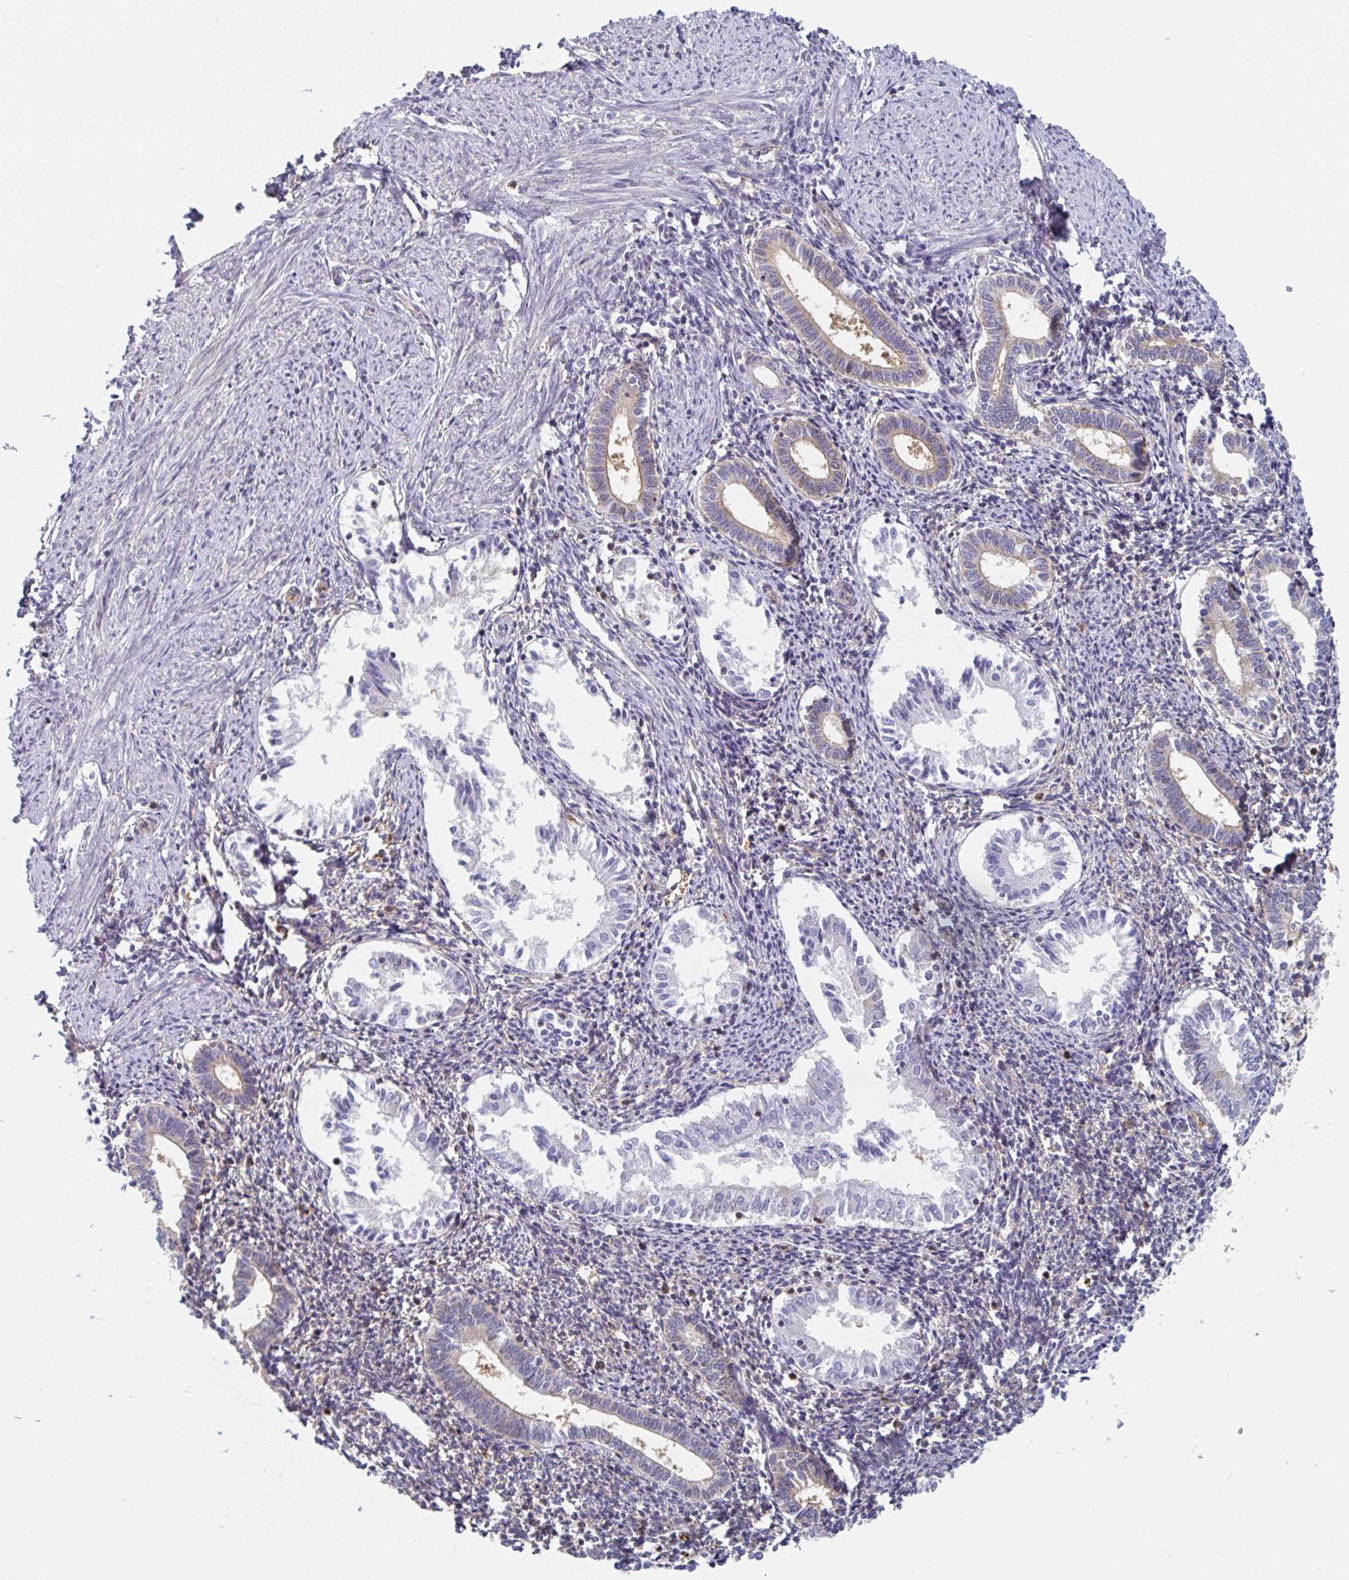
{"staining": {"intensity": "weak", "quantity": "<25%", "location": "cytoplasmic/membranous"}, "tissue": "endometrium", "cell_type": "Cells in endometrial stroma", "image_type": "normal", "snomed": [{"axis": "morphology", "description": "Normal tissue, NOS"}, {"axis": "topography", "description": "Endometrium"}], "caption": "Cells in endometrial stroma show no significant protein expression in normal endometrium. Nuclei are stained in blue.", "gene": "AMPD2", "patient": {"sex": "female", "age": 41}}